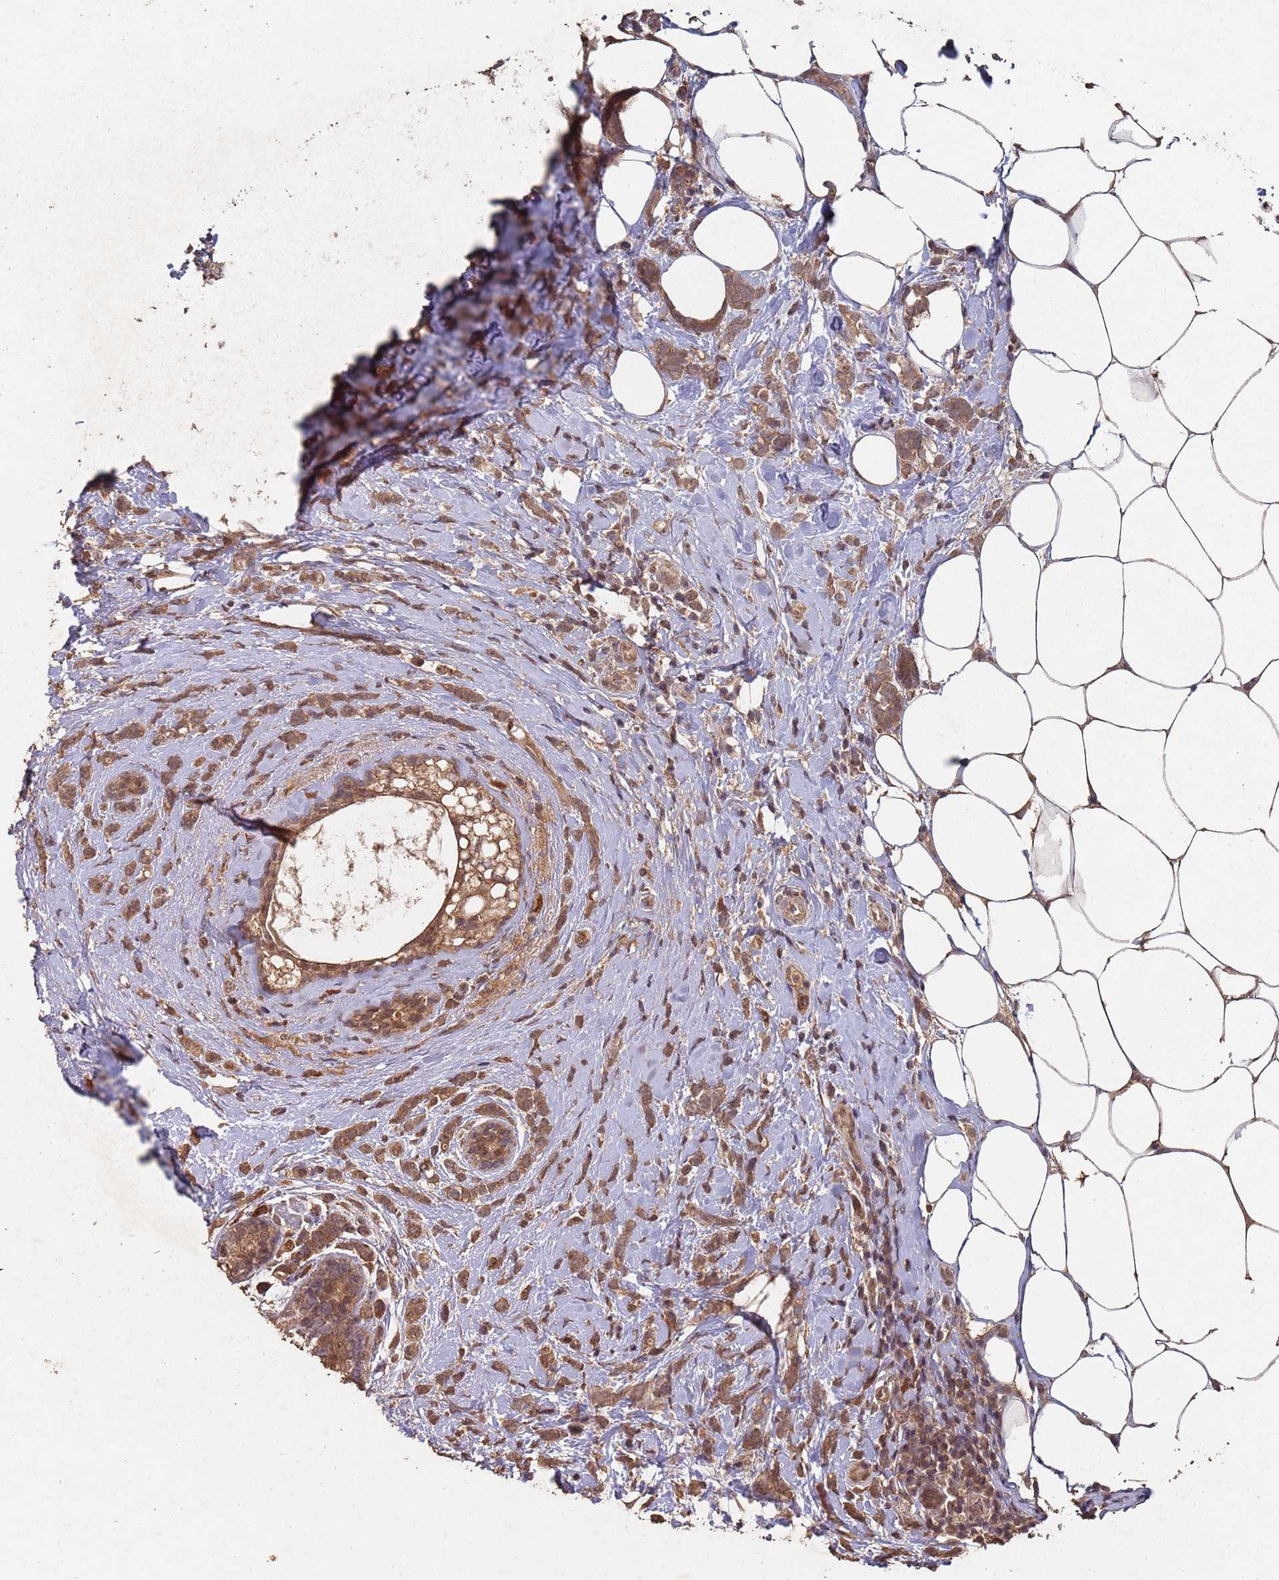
{"staining": {"intensity": "moderate", "quantity": ">75%", "location": "cytoplasmic/membranous,nuclear"}, "tissue": "breast cancer", "cell_type": "Tumor cells", "image_type": "cancer", "snomed": [{"axis": "morphology", "description": "Lobular carcinoma"}, {"axis": "topography", "description": "Breast"}], "caption": "Protein expression analysis of breast cancer (lobular carcinoma) exhibits moderate cytoplasmic/membranous and nuclear positivity in approximately >75% of tumor cells.", "gene": "FRAT1", "patient": {"sex": "female", "age": 58}}